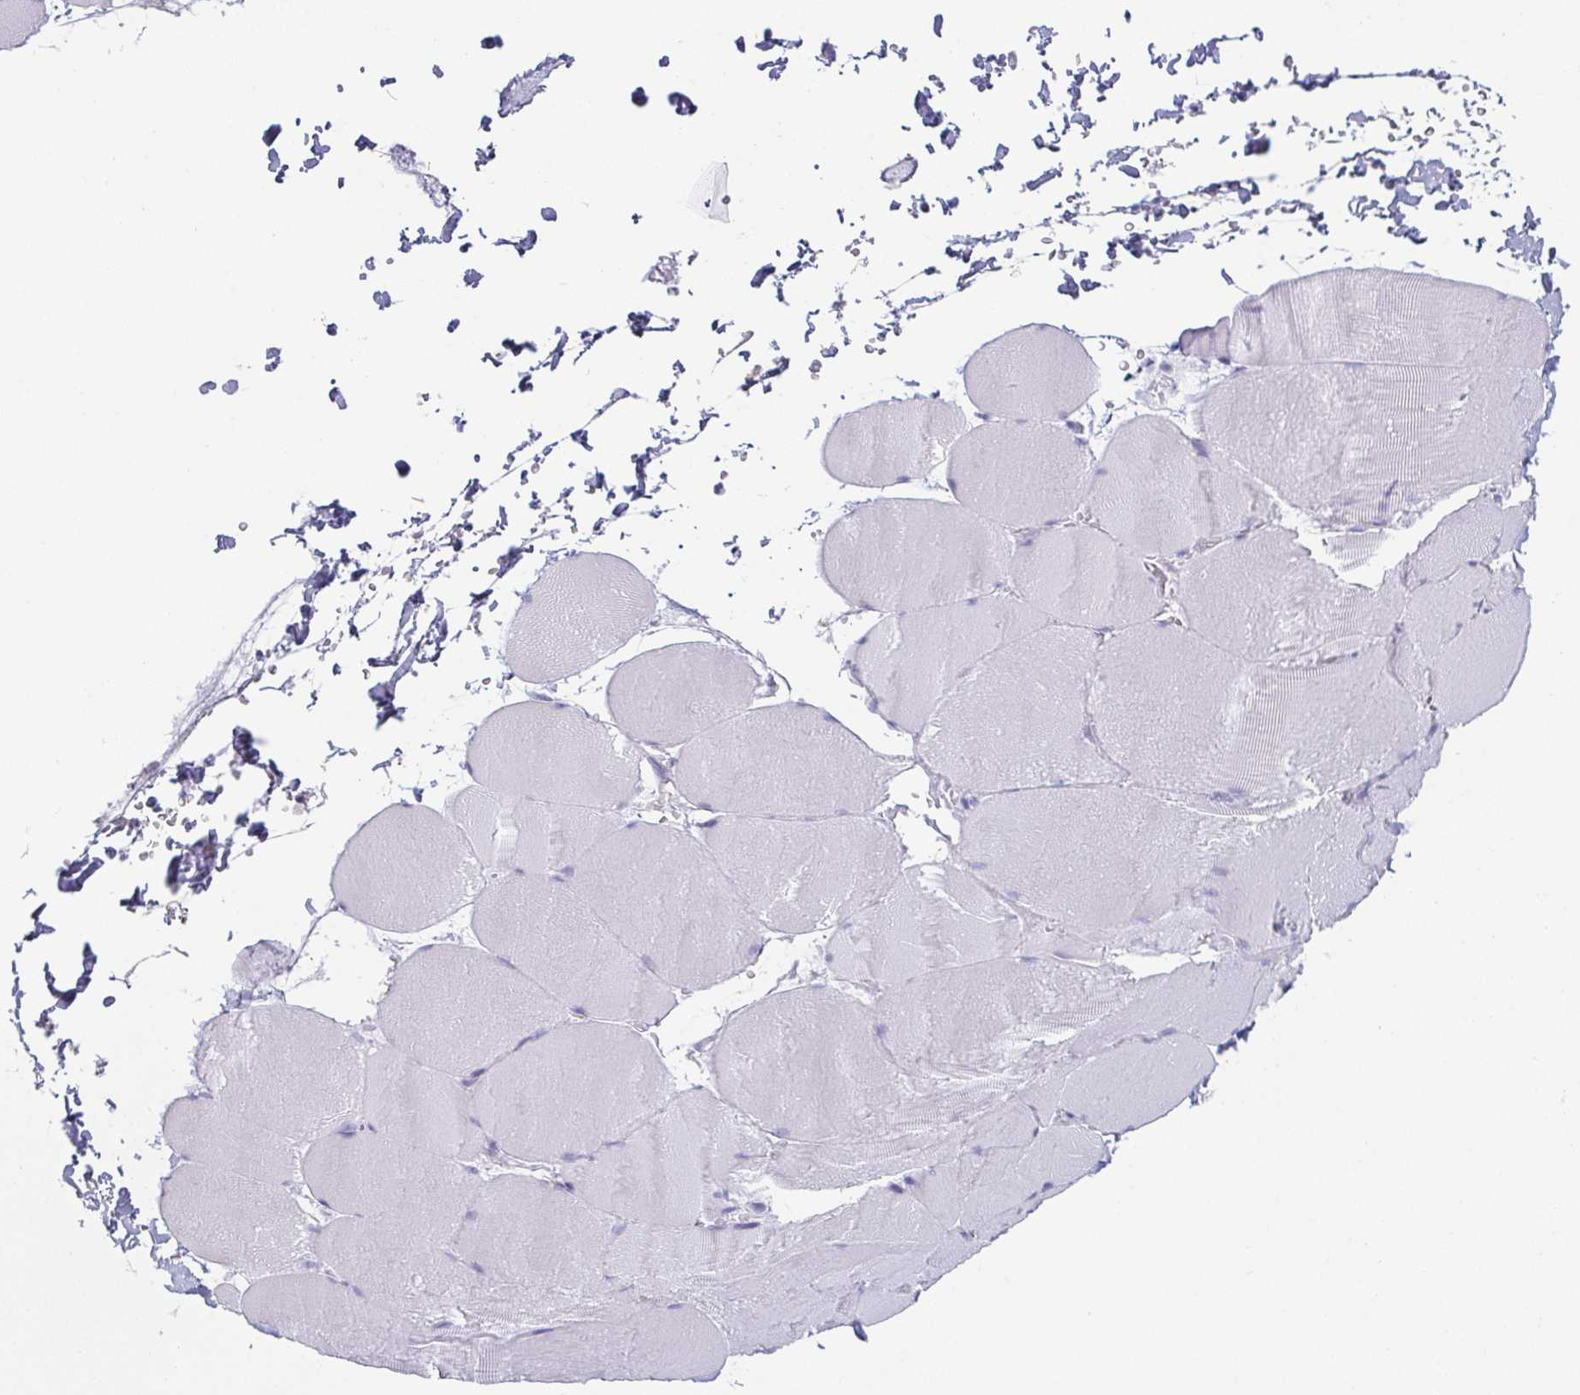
{"staining": {"intensity": "negative", "quantity": "none", "location": "none"}, "tissue": "skeletal muscle", "cell_type": "Myocytes", "image_type": "normal", "snomed": [{"axis": "morphology", "description": "Normal tissue, NOS"}, {"axis": "topography", "description": "Skeletal muscle"}, {"axis": "topography", "description": "Head-Neck"}], "caption": "DAB (3,3'-diaminobenzidine) immunohistochemical staining of benign human skeletal muscle demonstrates no significant expression in myocytes.", "gene": "PRR27", "patient": {"sex": "male", "age": 66}}